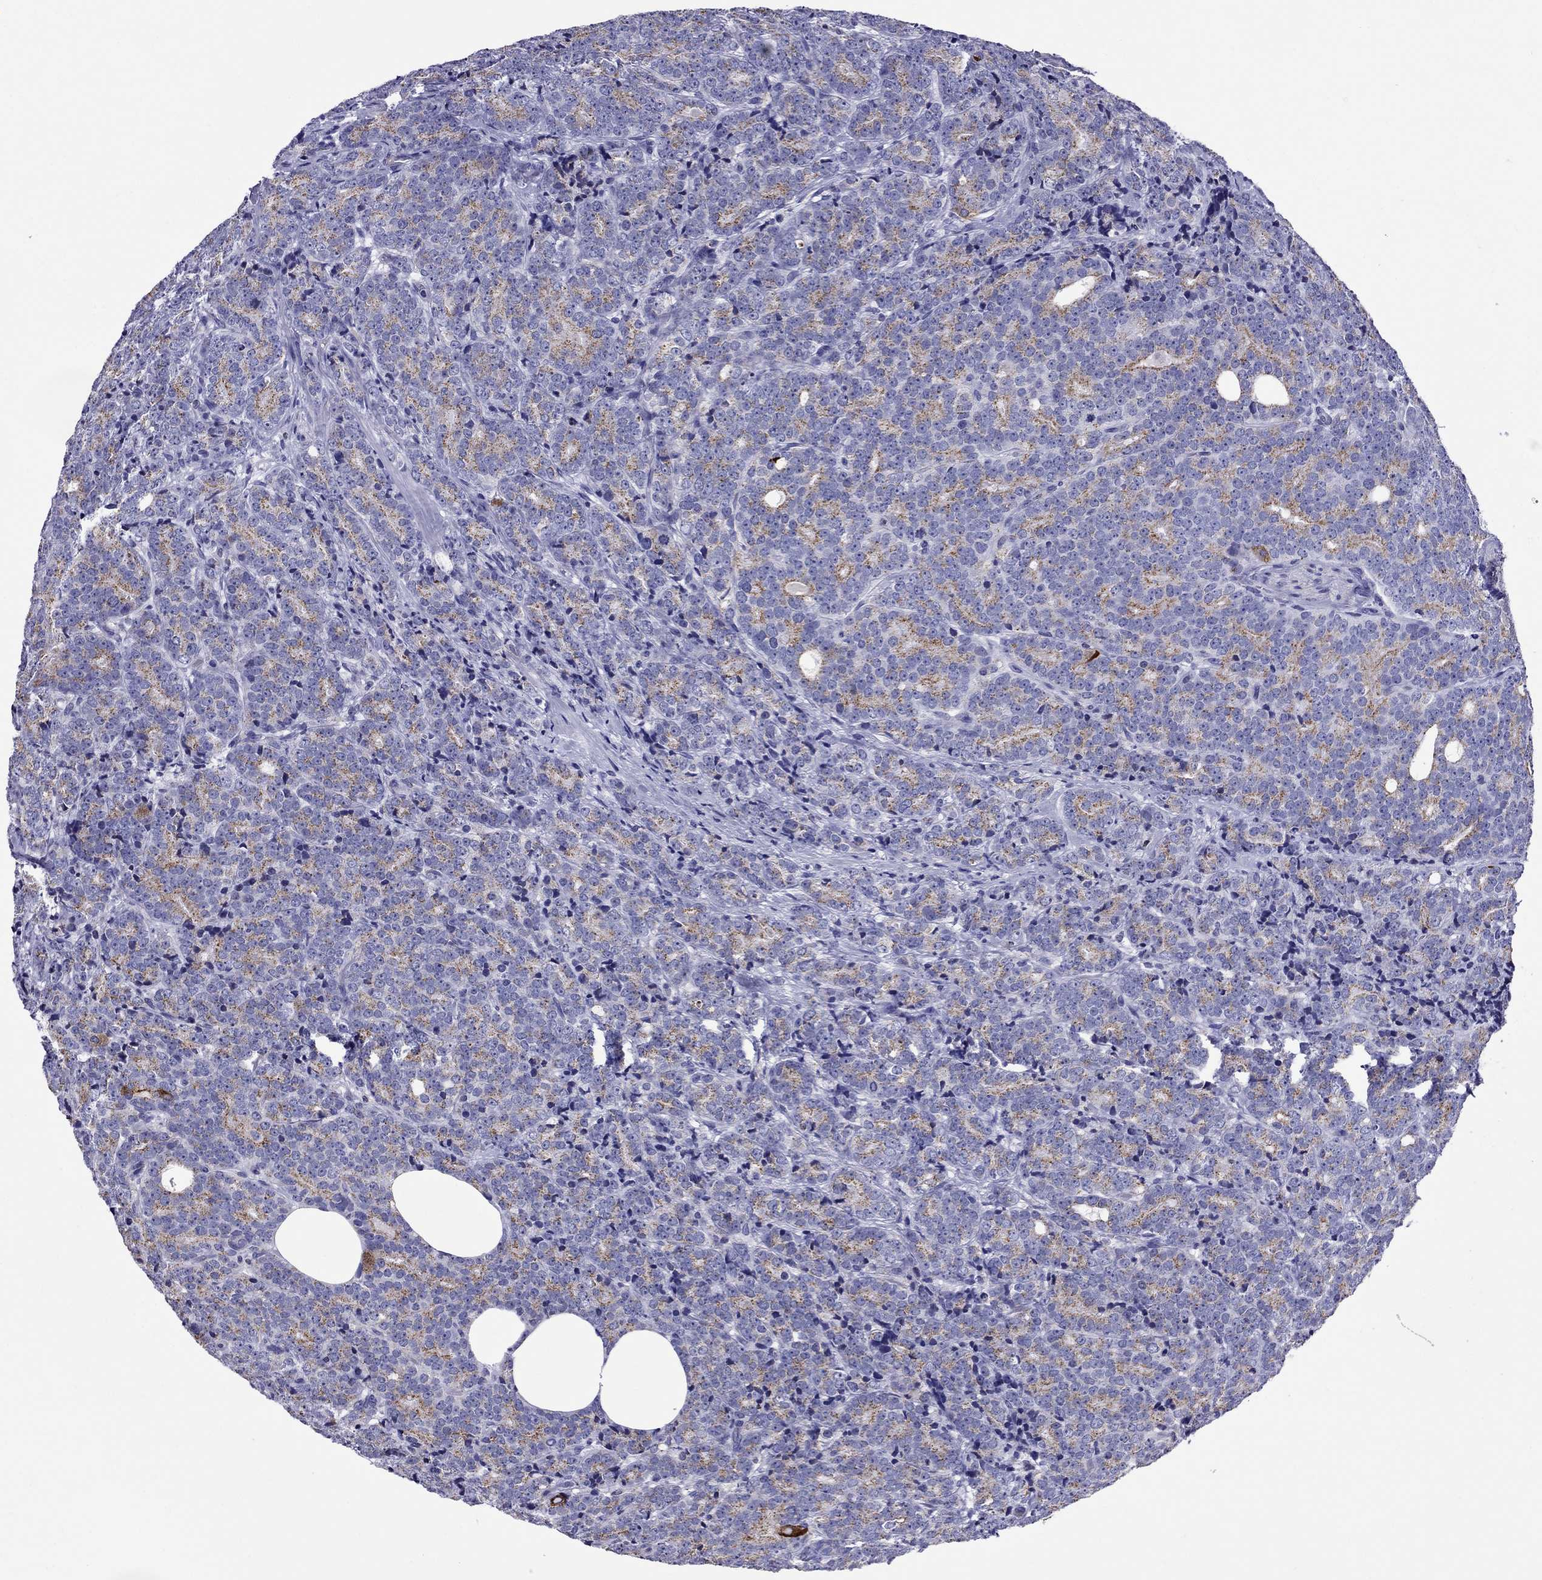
{"staining": {"intensity": "weak", "quantity": "25%-75%", "location": "cytoplasmic/membranous"}, "tissue": "prostate cancer", "cell_type": "Tumor cells", "image_type": "cancer", "snomed": [{"axis": "morphology", "description": "Adenocarcinoma, NOS"}, {"axis": "topography", "description": "Prostate"}], "caption": "Immunohistochemical staining of human prostate adenocarcinoma exhibits low levels of weak cytoplasmic/membranous protein expression in about 25%-75% of tumor cells. (Brightfield microscopy of DAB IHC at high magnification).", "gene": "SCG2", "patient": {"sex": "male", "age": 71}}